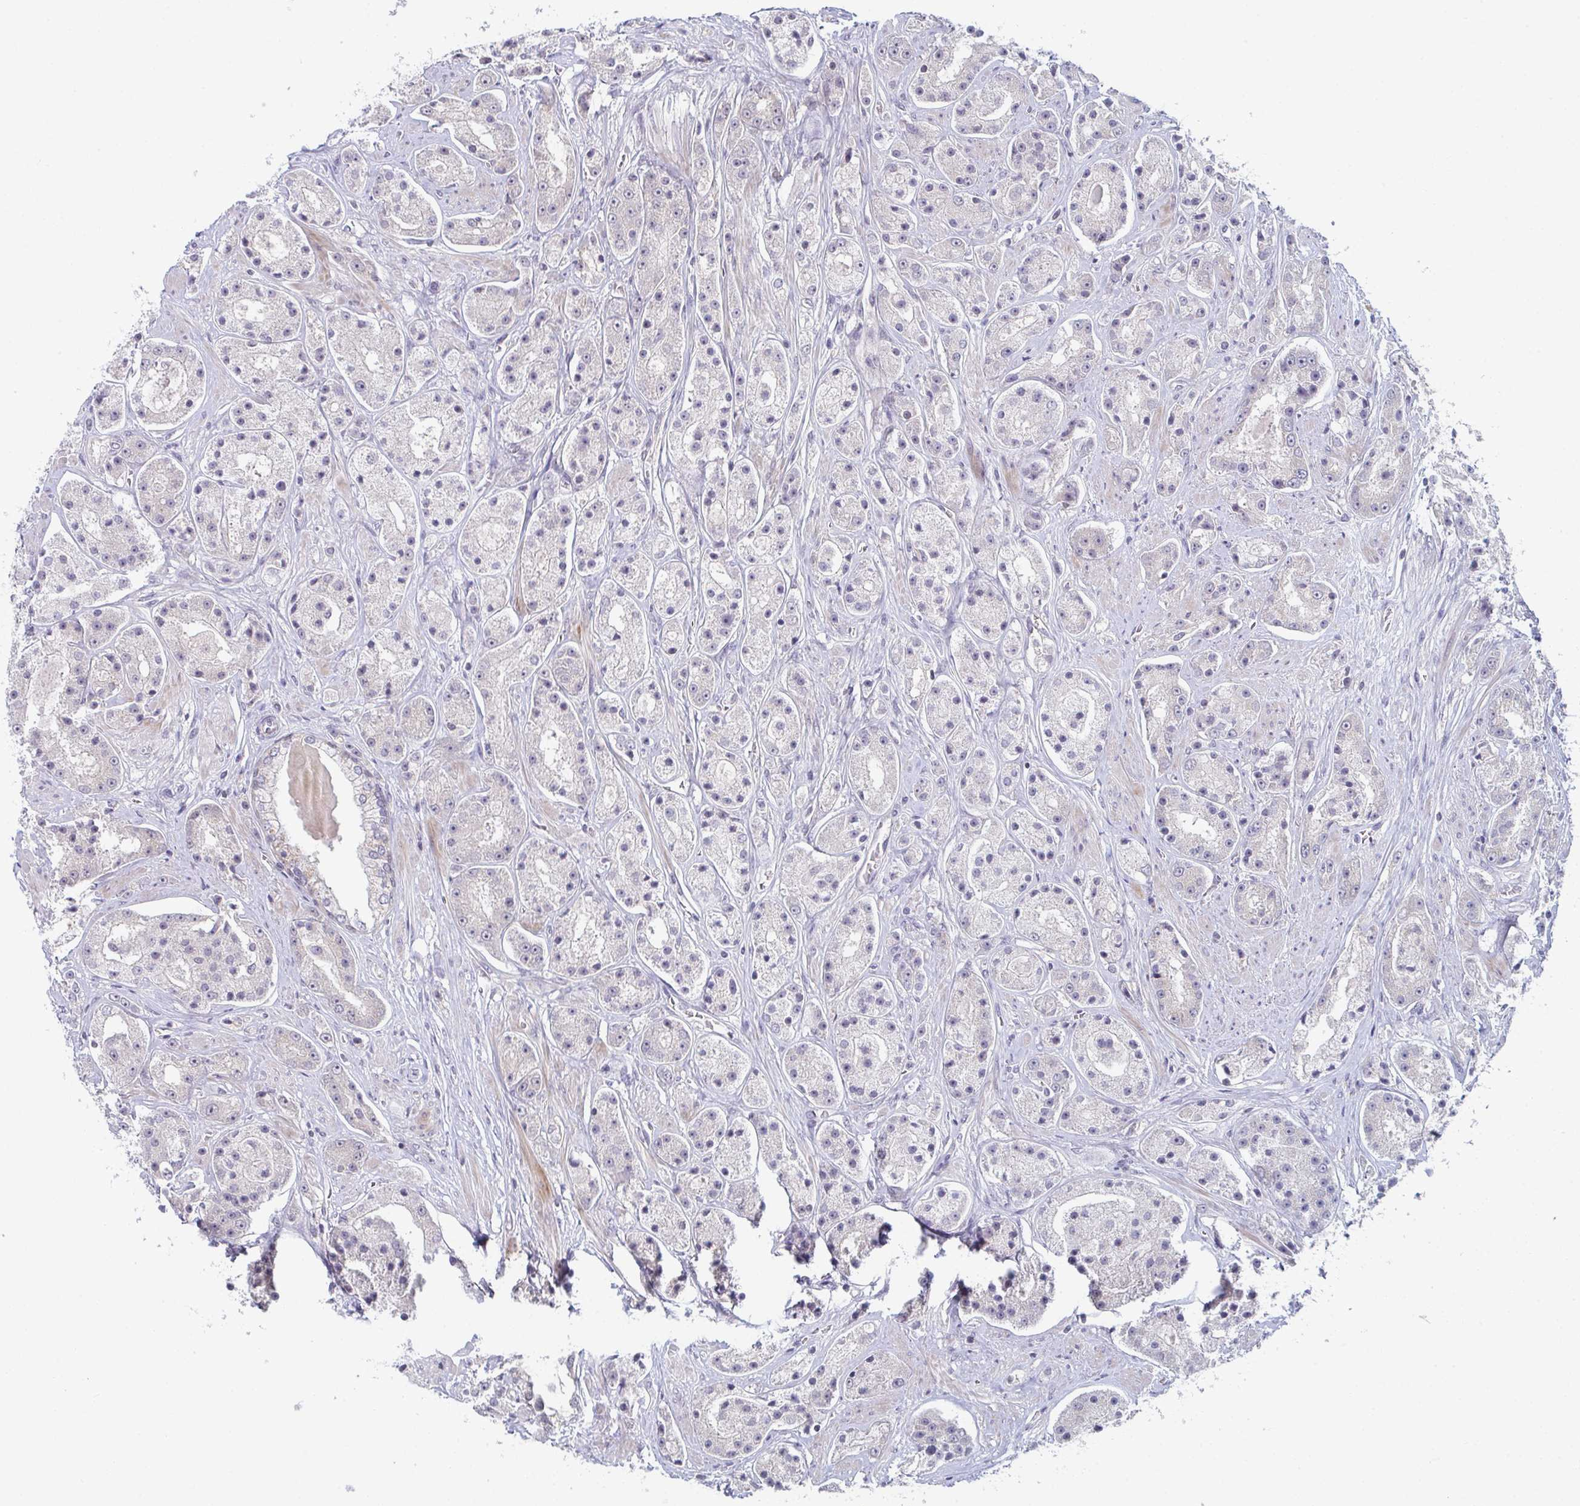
{"staining": {"intensity": "negative", "quantity": "none", "location": "none"}, "tissue": "prostate cancer", "cell_type": "Tumor cells", "image_type": "cancer", "snomed": [{"axis": "morphology", "description": "Adenocarcinoma, High grade"}, {"axis": "topography", "description": "Prostate"}], "caption": "Protein analysis of prostate adenocarcinoma (high-grade) displays no significant expression in tumor cells.", "gene": "ZNF214", "patient": {"sex": "male", "age": 67}}